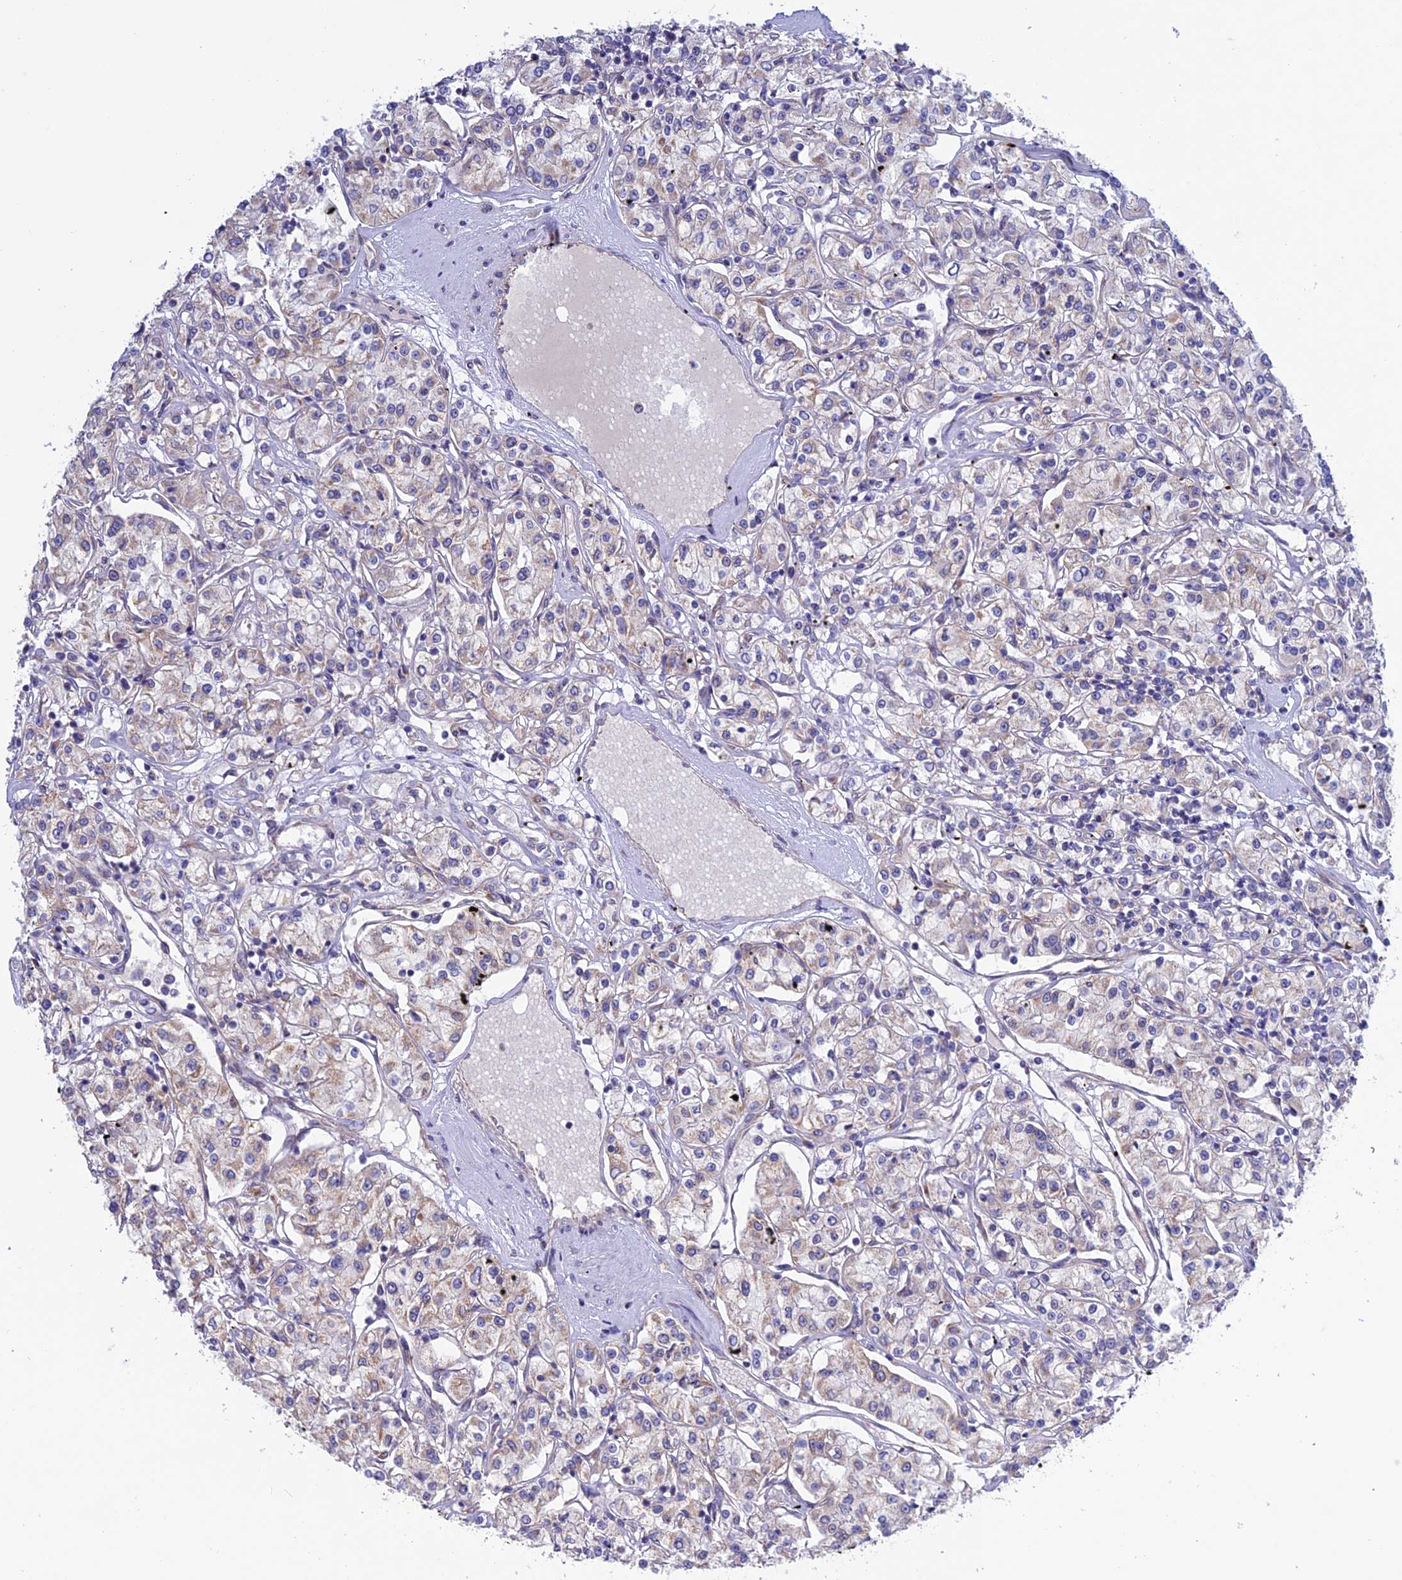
{"staining": {"intensity": "weak", "quantity": "<25%", "location": "cytoplasmic/membranous"}, "tissue": "renal cancer", "cell_type": "Tumor cells", "image_type": "cancer", "snomed": [{"axis": "morphology", "description": "Adenocarcinoma, NOS"}, {"axis": "topography", "description": "Kidney"}], "caption": "High power microscopy micrograph of an IHC micrograph of renal adenocarcinoma, revealing no significant positivity in tumor cells.", "gene": "ETFDH", "patient": {"sex": "female", "age": 59}}